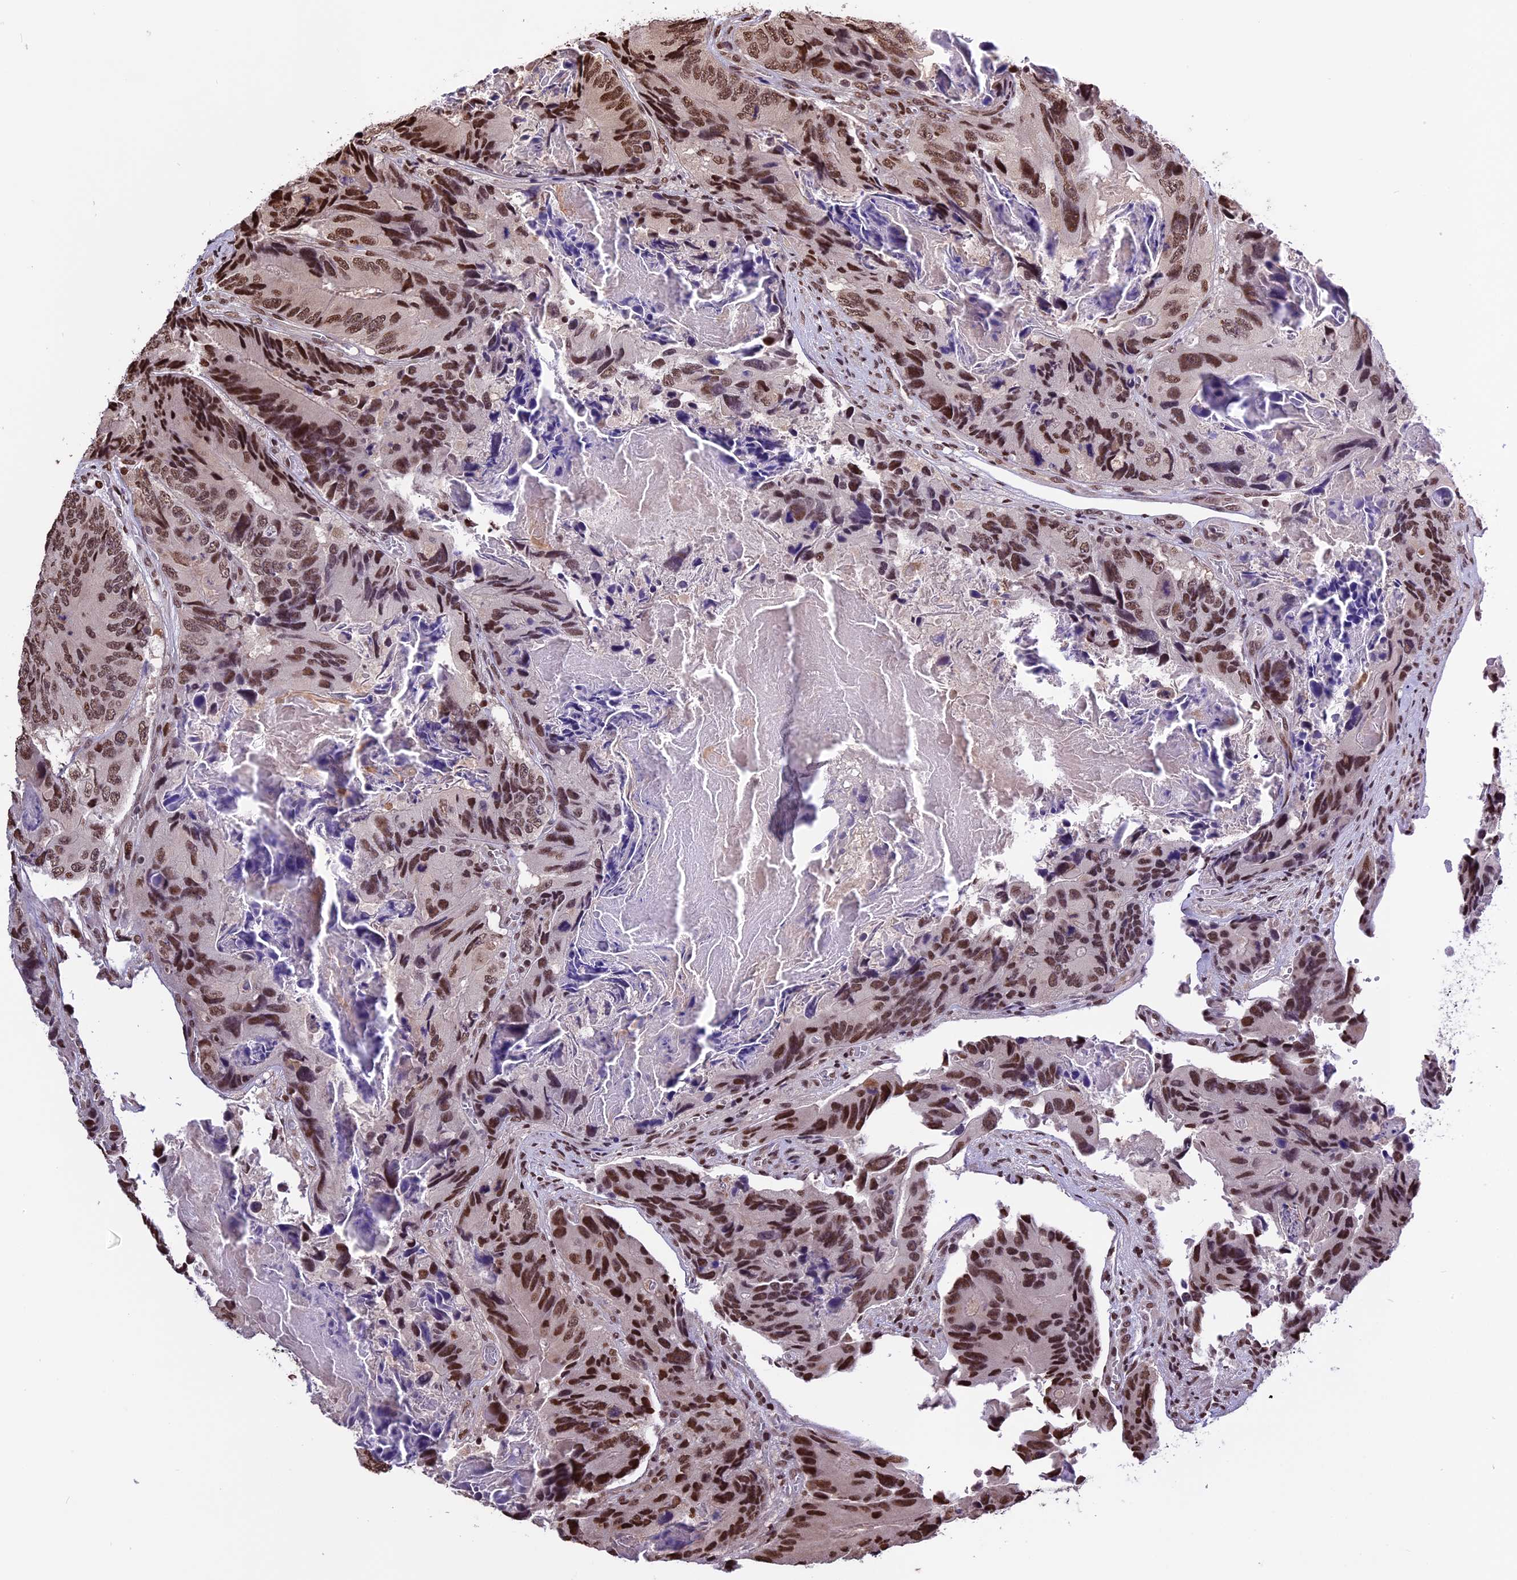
{"staining": {"intensity": "strong", "quantity": ">75%", "location": "nuclear"}, "tissue": "colorectal cancer", "cell_type": "Tumor cells", "image_type": "cancer", "snomed": [{"axis": "morphology", "description": "Adenocarcinoma, NOS"}, {"axis": "topography", "description": "Colon"}], "caption": "Human colorectal cancer stained with a protein marker exhibits strong staining in tumor cells.", "gene": "POLR3E", "patient": {"sex": "male", "age": 84}}